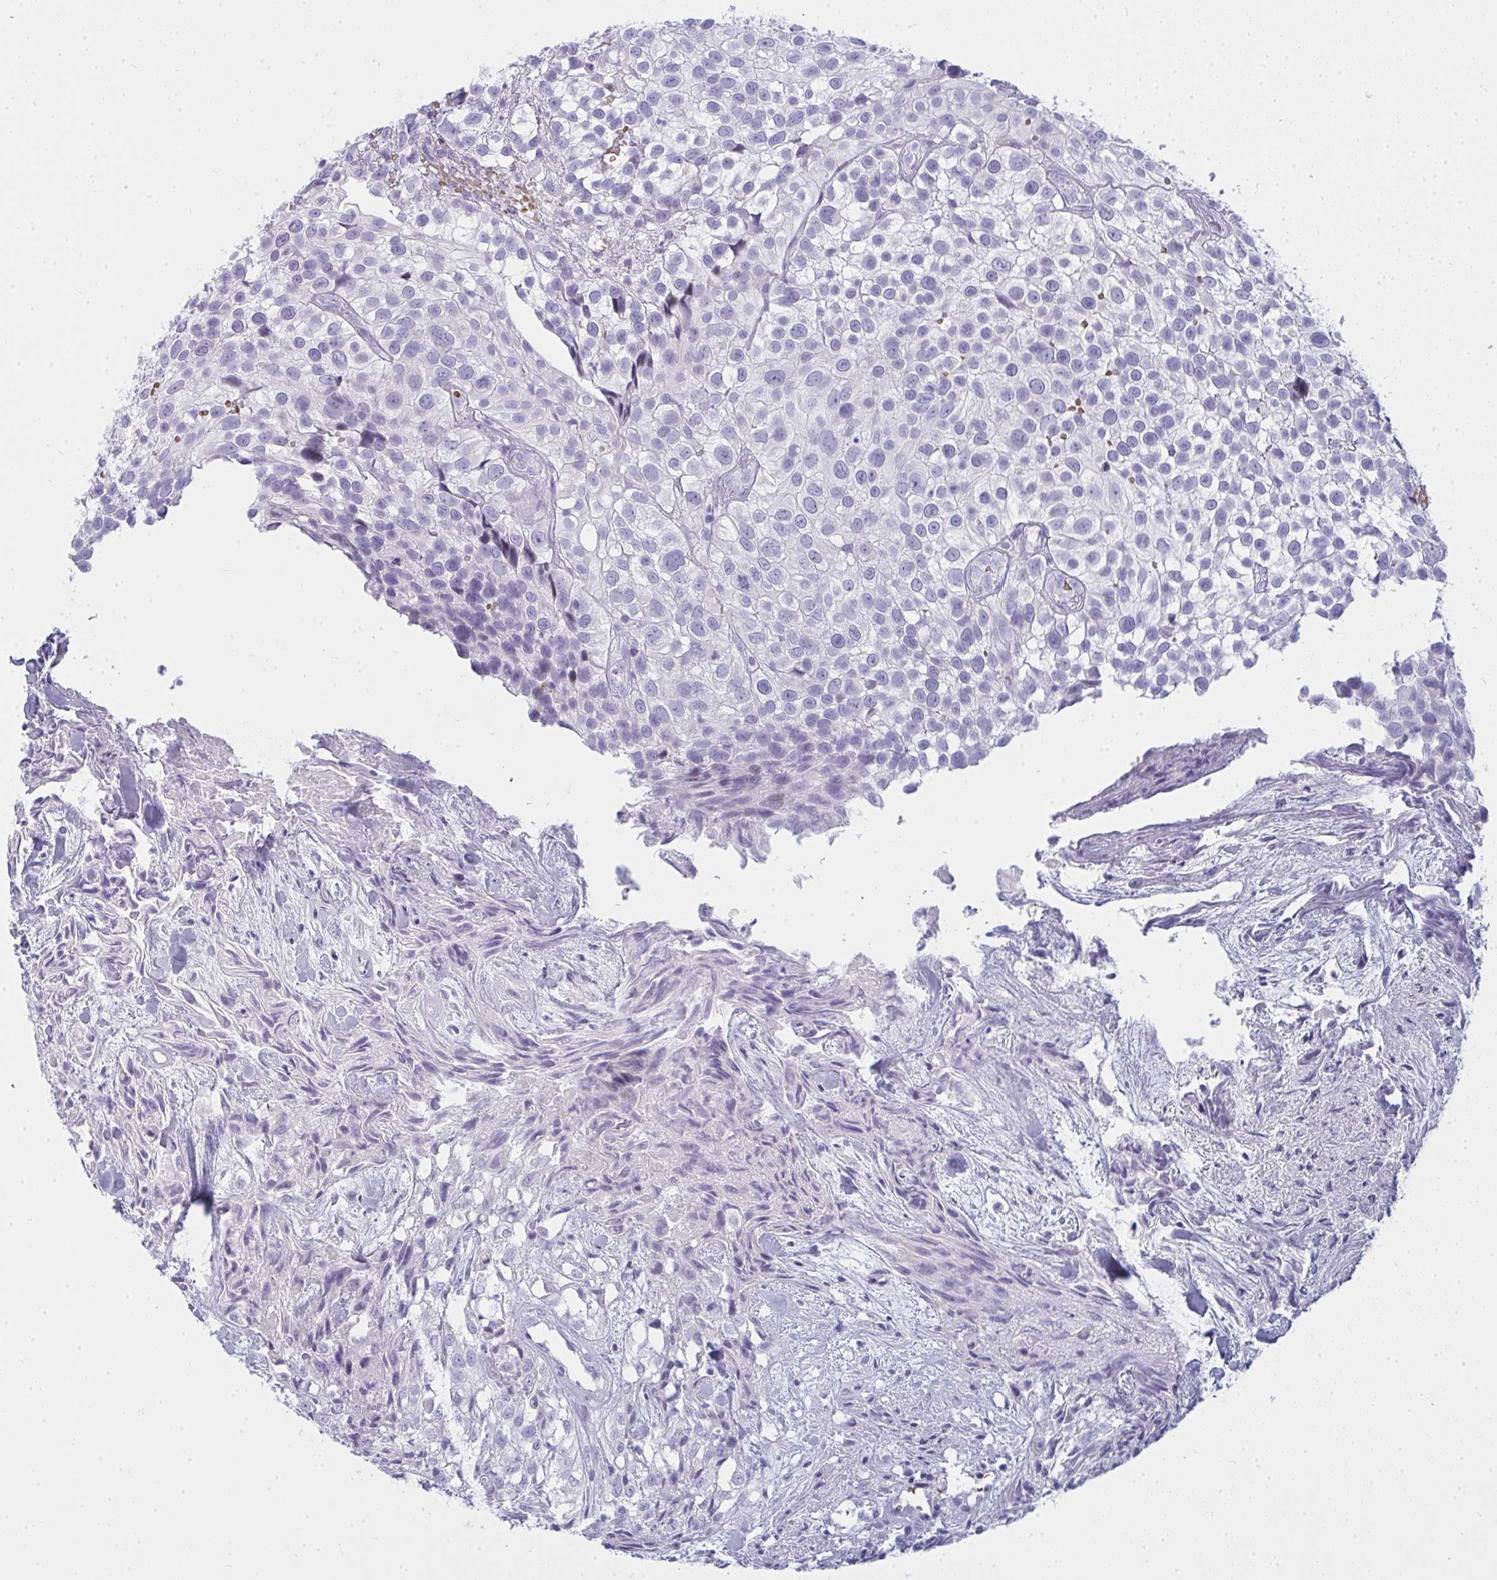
{"staining": {"intensity": "negative", "quantity": "none", "location": "none"}, "tissue": "urothelial cancer", "cell_type": "Tumor cells", "image_type": "cancer", "snomed": [{"axis": "morphology", "description": "Urothelial carcinoma, High grade"}, {"axis": "topography", "description": "Urinary bladder"}], "caption": "This is an immunohistochemistry micrograph of urothelial carcinoma (high-grade). There is no staining in tumor cells.", "gene": "ZNF182", "patient": {"sex": "male", "age": 56}}